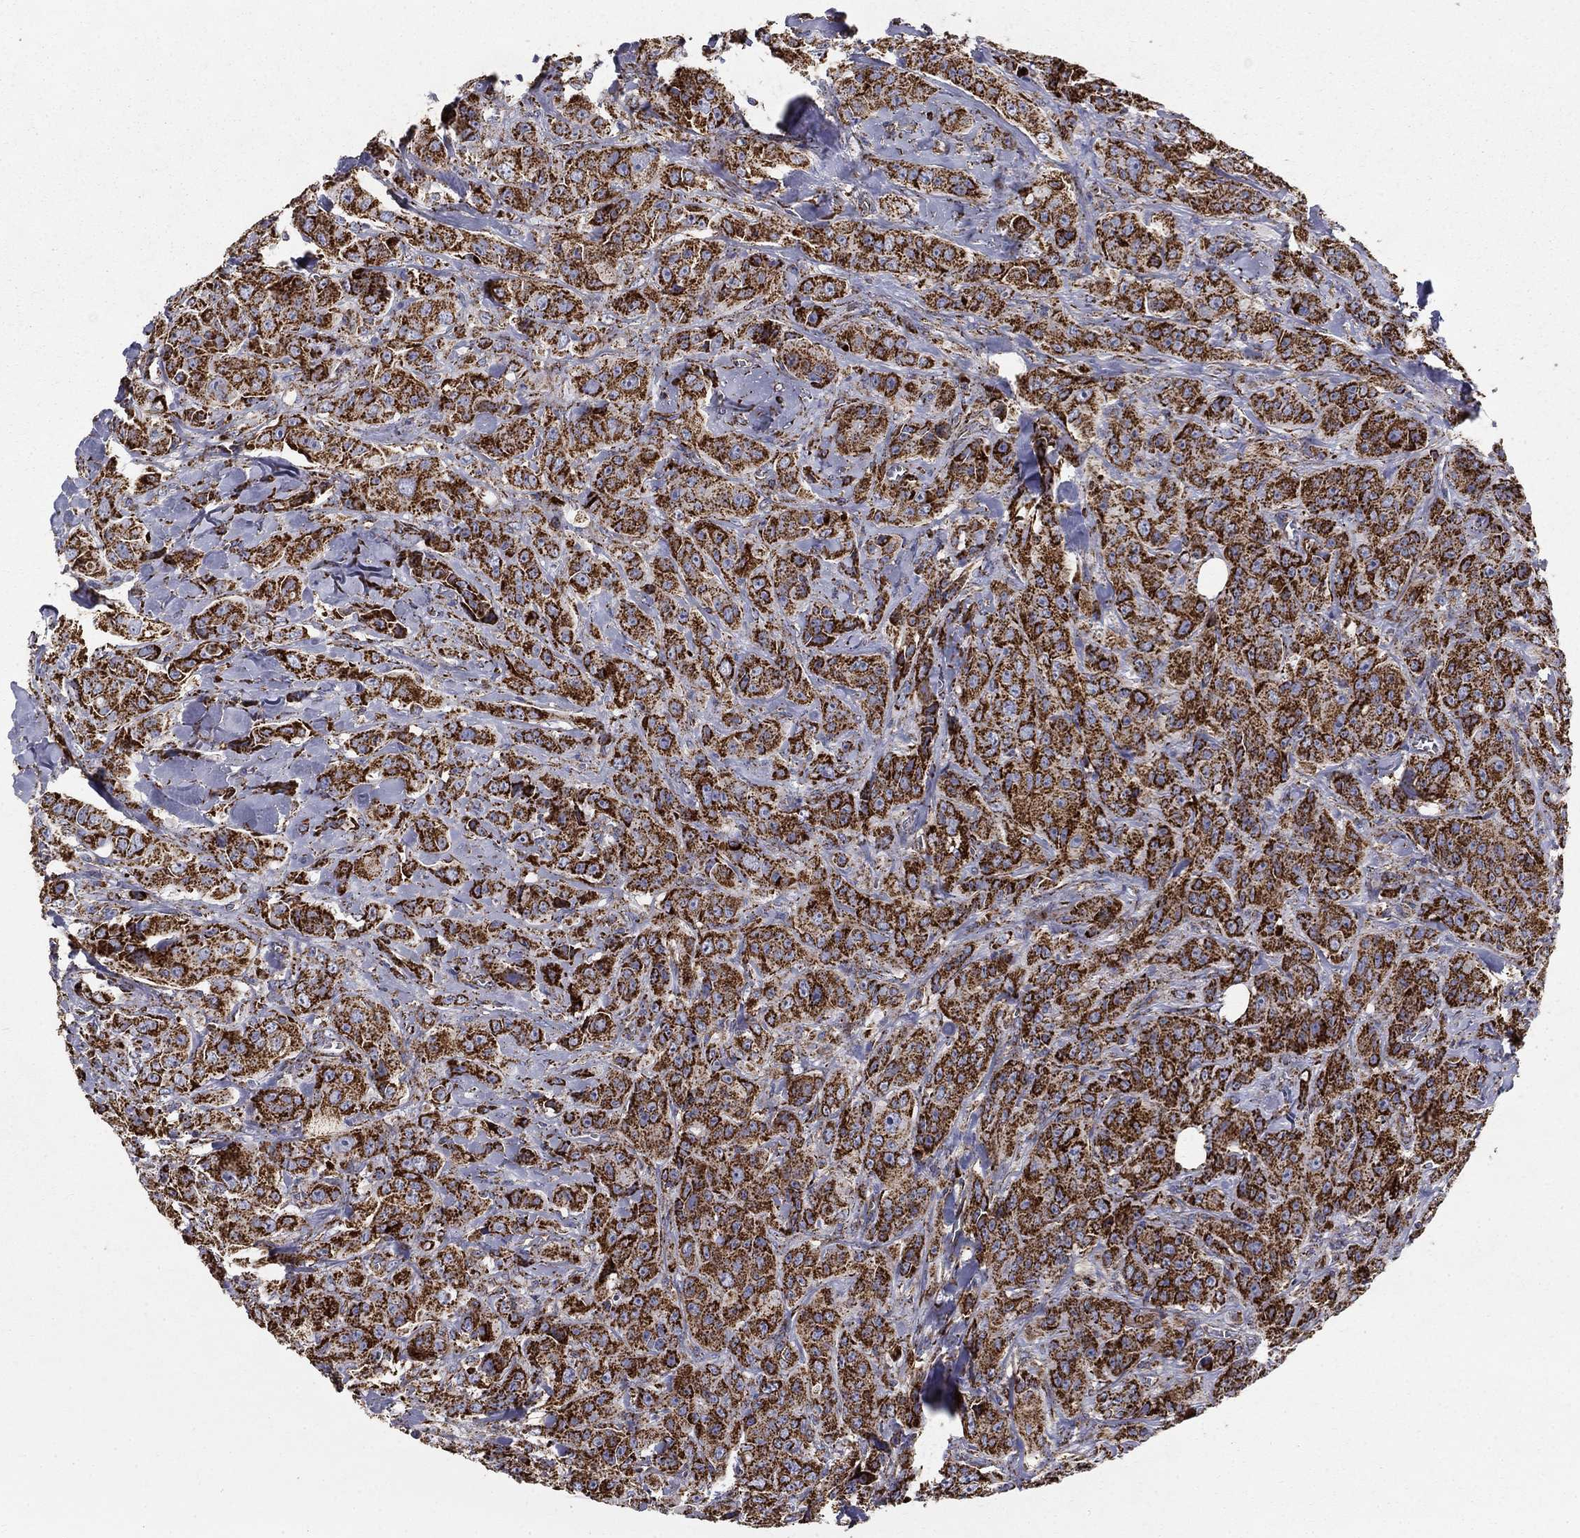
{"staining": {"intensity": "strong", "quantity": ">75%", "location": "cytoplasmic/membranous"}, "tissue": "breast cancer", "cell_type": "Tumor cells", "image_type": "cancer", "snomed": [{"axis": "morphology", "description": "Duct carcinoma"}, {"axis": "topography", "description": "Breast"}], "caption": "Protein expression analysis of breast infiltrating ductal carcinoma displays strong cytoplasmic/membranous expression in approximately >75% of tumor cells.", "gene": "GCSH", "patient": {"sex": "female", "age": 43}}